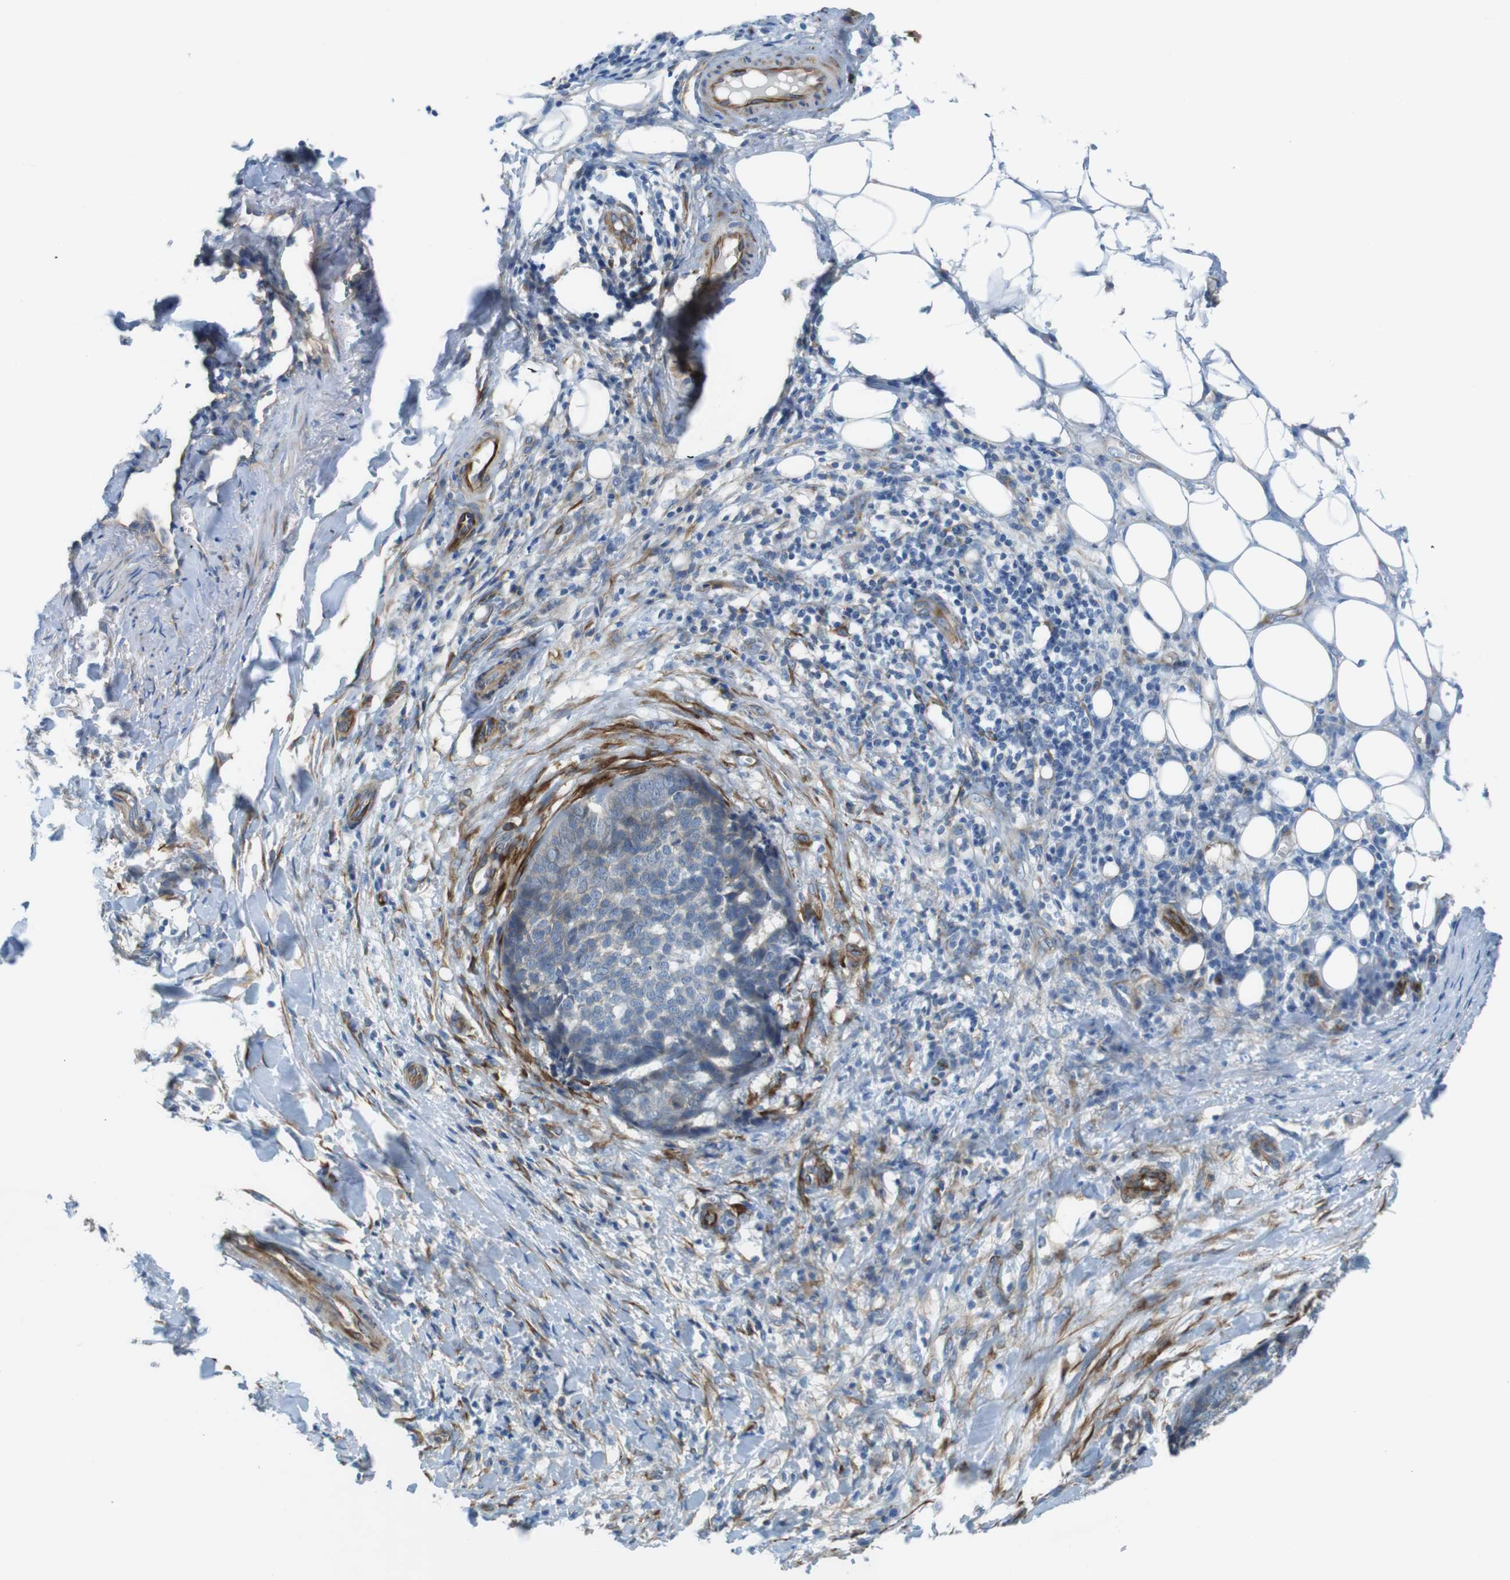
{"staining": {"intensity": "weak", "quantity": "<25%", "location": "cytoplasmic/membranous"}, "tissue": "skin cancer", "cell_type": "Tumor cells", "image_type": "cancer", "snomed": [{"axis": "morphology", "description": "Basal cell carcinoma"}, {"axis": "topography", "description": "Skin"}], "caption": "Photomicrograph shows no protein staining in tumor cells of basal cell carcinoma (skin) tissue.", "gene": "EMP2", "patient": {"sex": "male", "age": 84}}